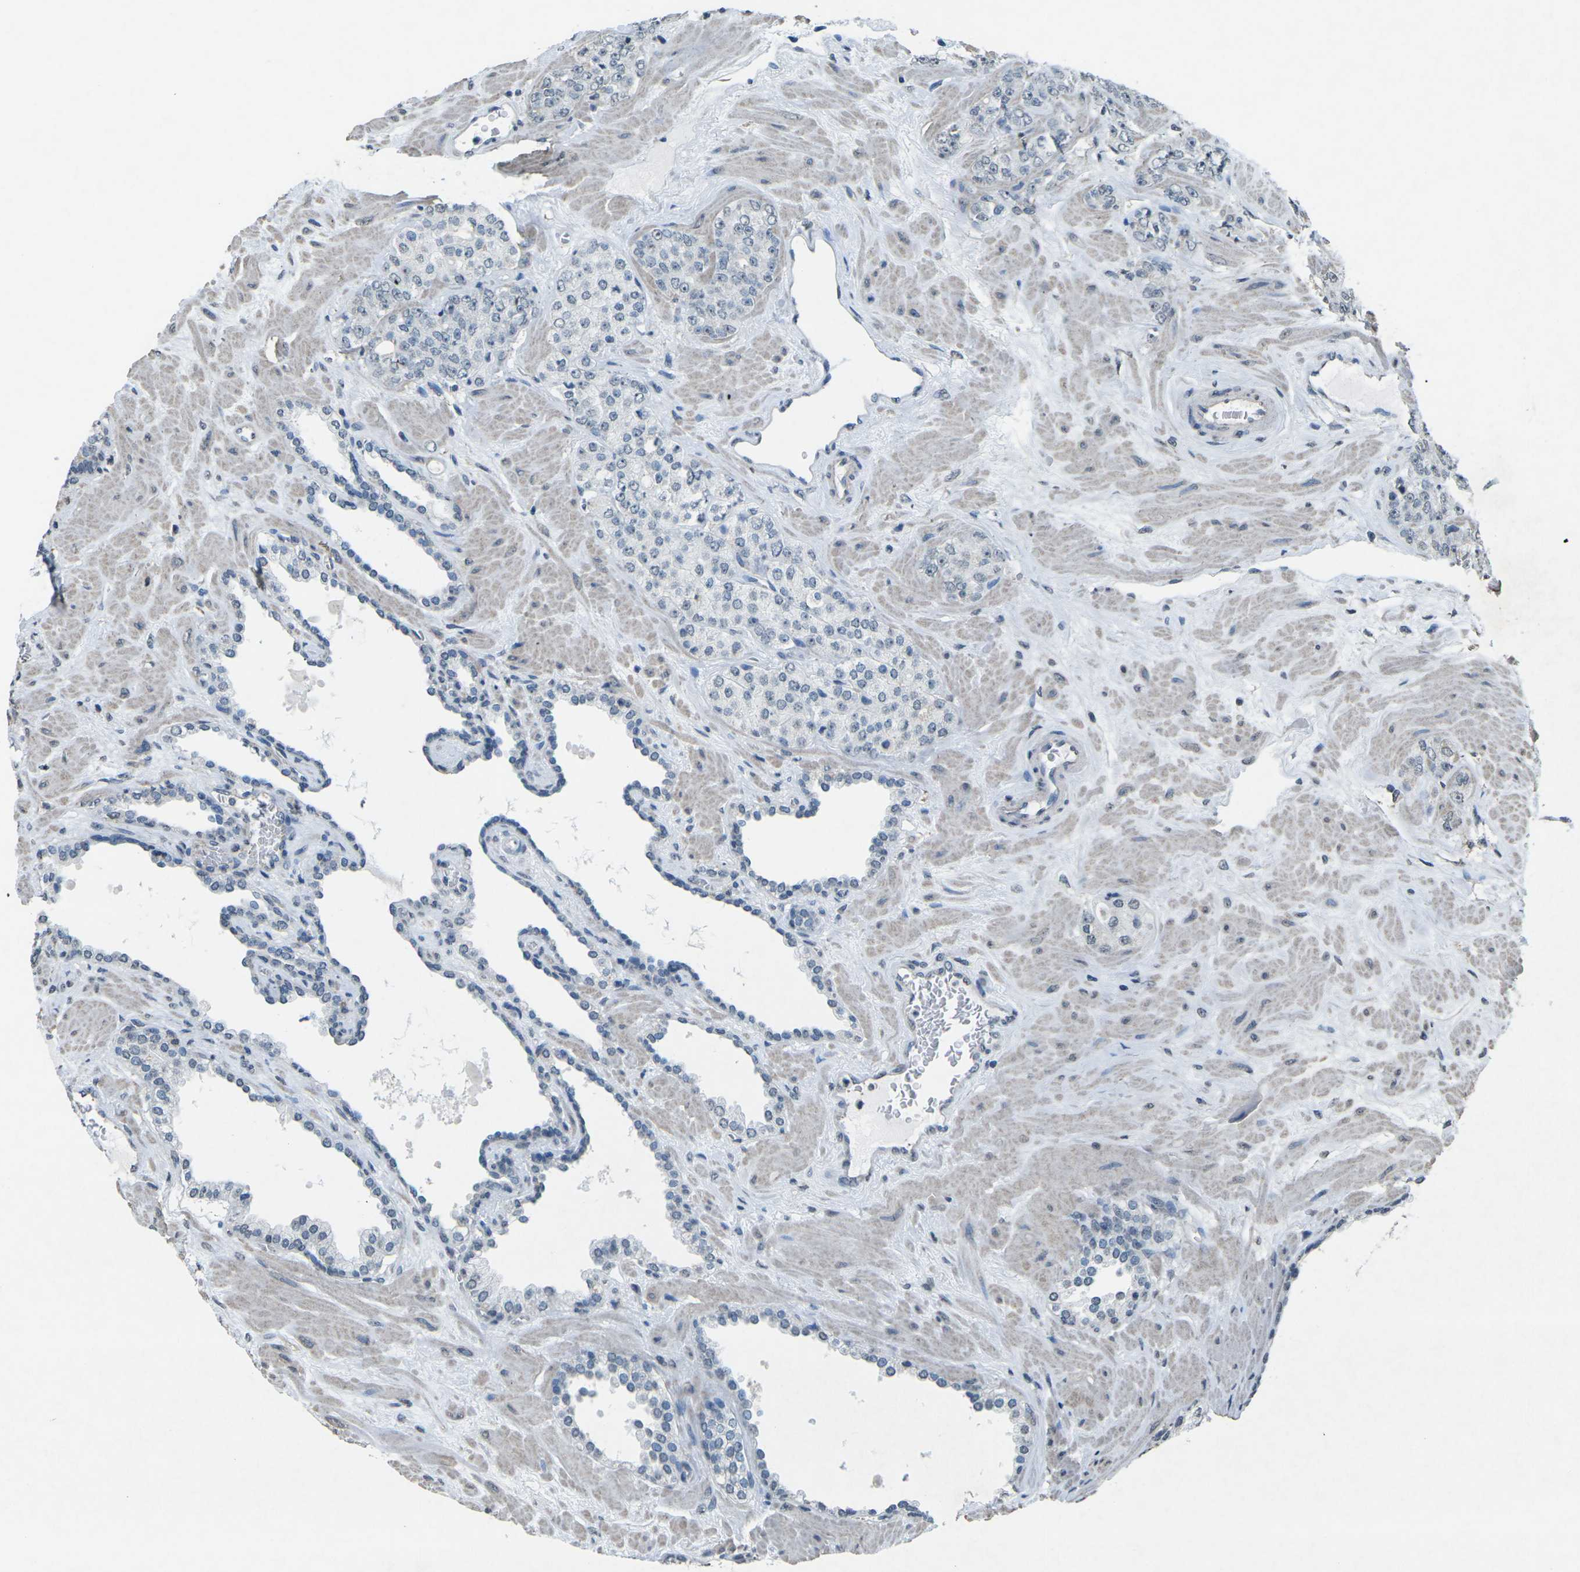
{"staining": {"intensity": "negative", "quantity": "none", "location": "none"}, "tissue": "prostate cancer", "cell_type": "Tumor cells", "image_type": "cancer", "snomed": [{"axis": "morphology", "description": "Adenocarcinoma, High grade"}, {"axis": "topography", "description": "Prostate"}], "caption": "This is an immunohistochemistry (IHC) image of human prostate high-grade adenocarcinoma. There is no expression in tumor cells.", "gene": "TFR2", "patient": {"sex": "male", "age": 64}}